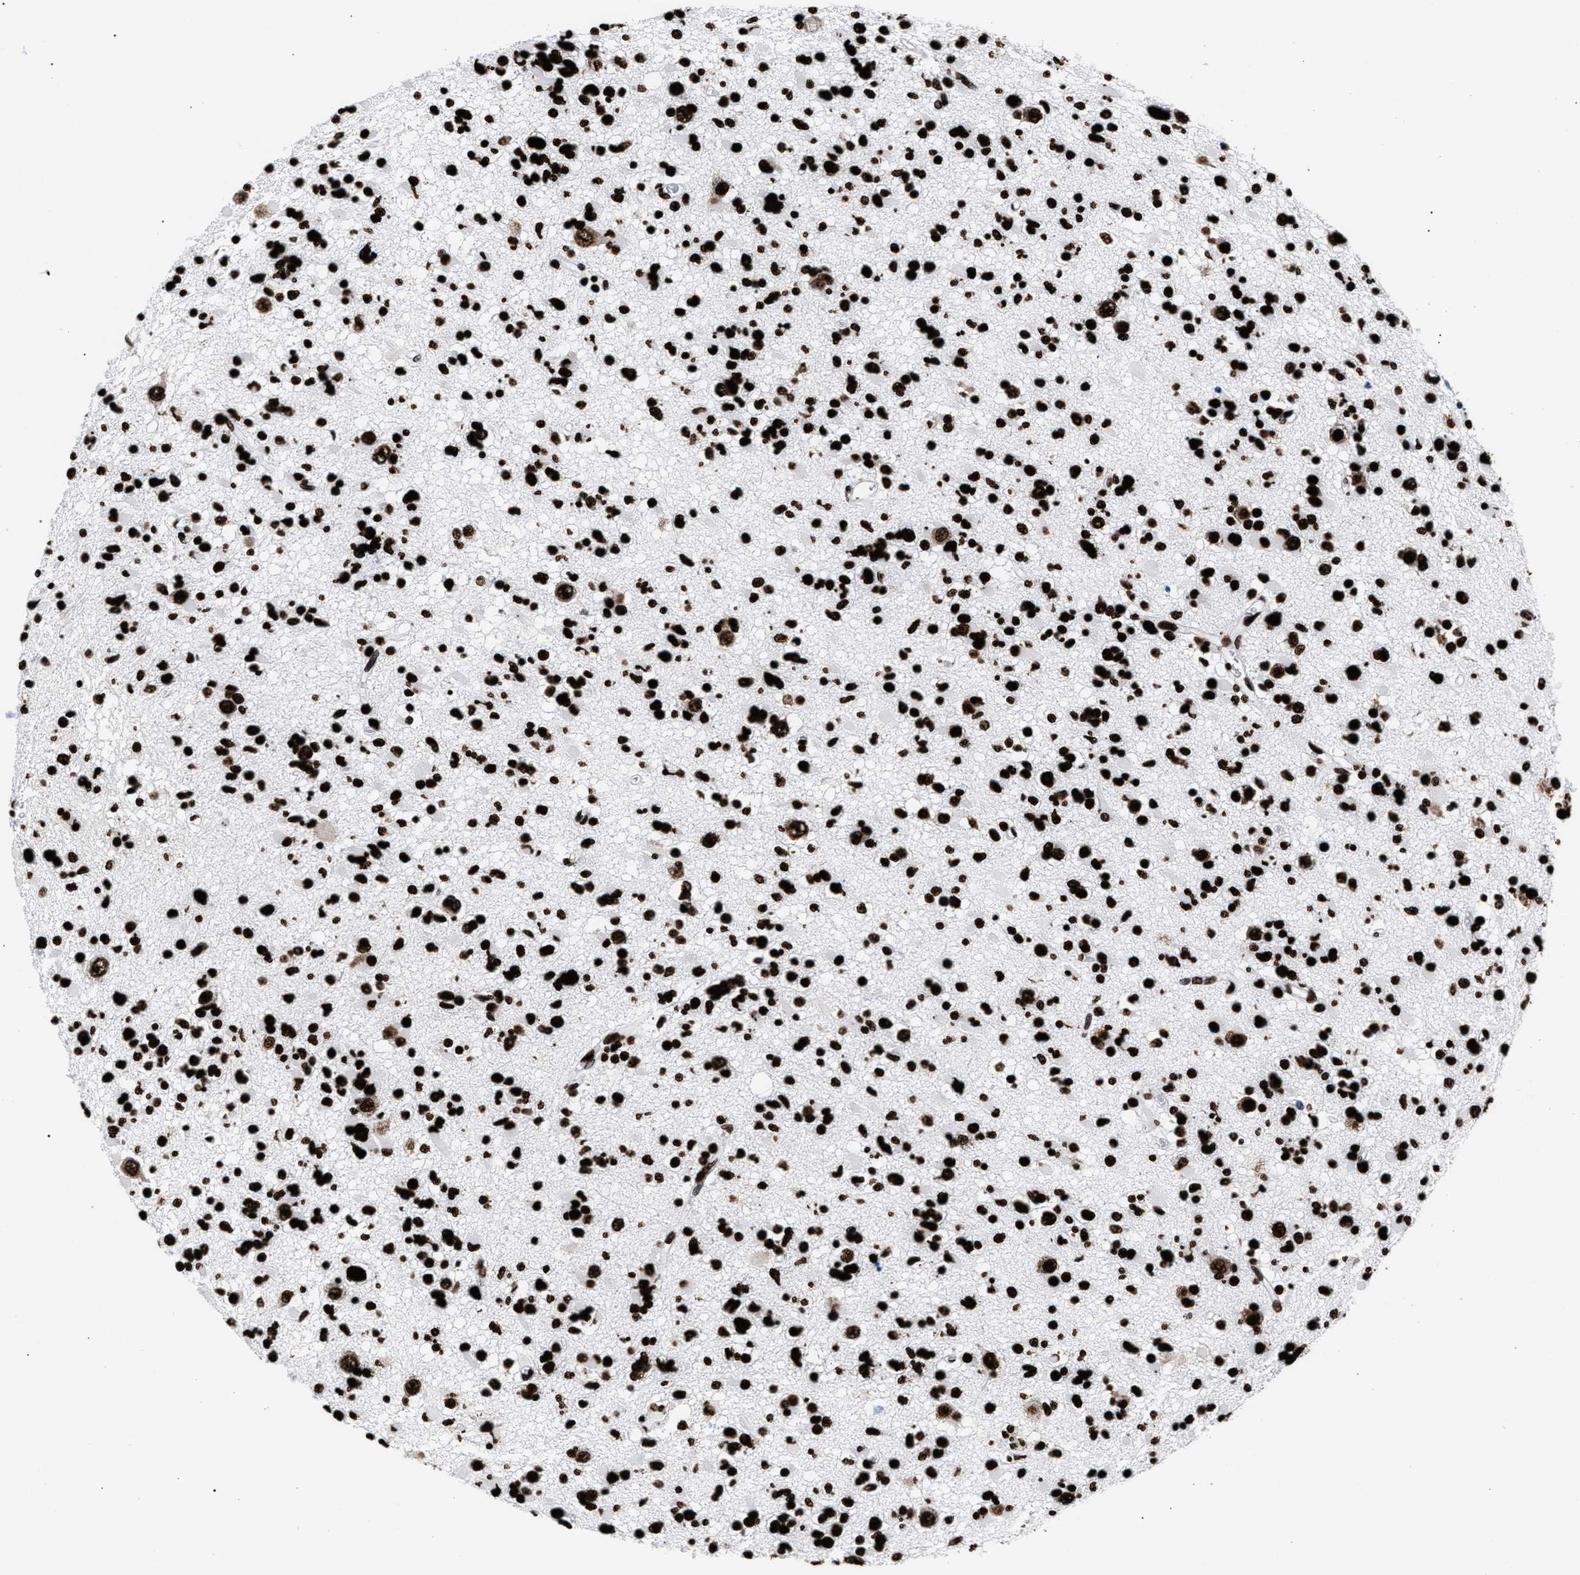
{"staining": {"intensity": "strong", "quantity": ">75%", "location": "nuclear"}, "tissue": "glioma", "cell_type": "Tumor cells", "image_type": "cancer", "snomed": [{"axis": "morphology", "description": "Glioma, malignant, Low grade"}, {"axis": "topography", "description": "Brain"}], "caption": "DAB (3,3'-diaminobenzidine) immunohistochemical staining of glioma shows strong nuclear protein staining in approximately >75% of tumor cells.", "gene": "HNRNPA1", "patient": {"sex": "female", "age": 22}}